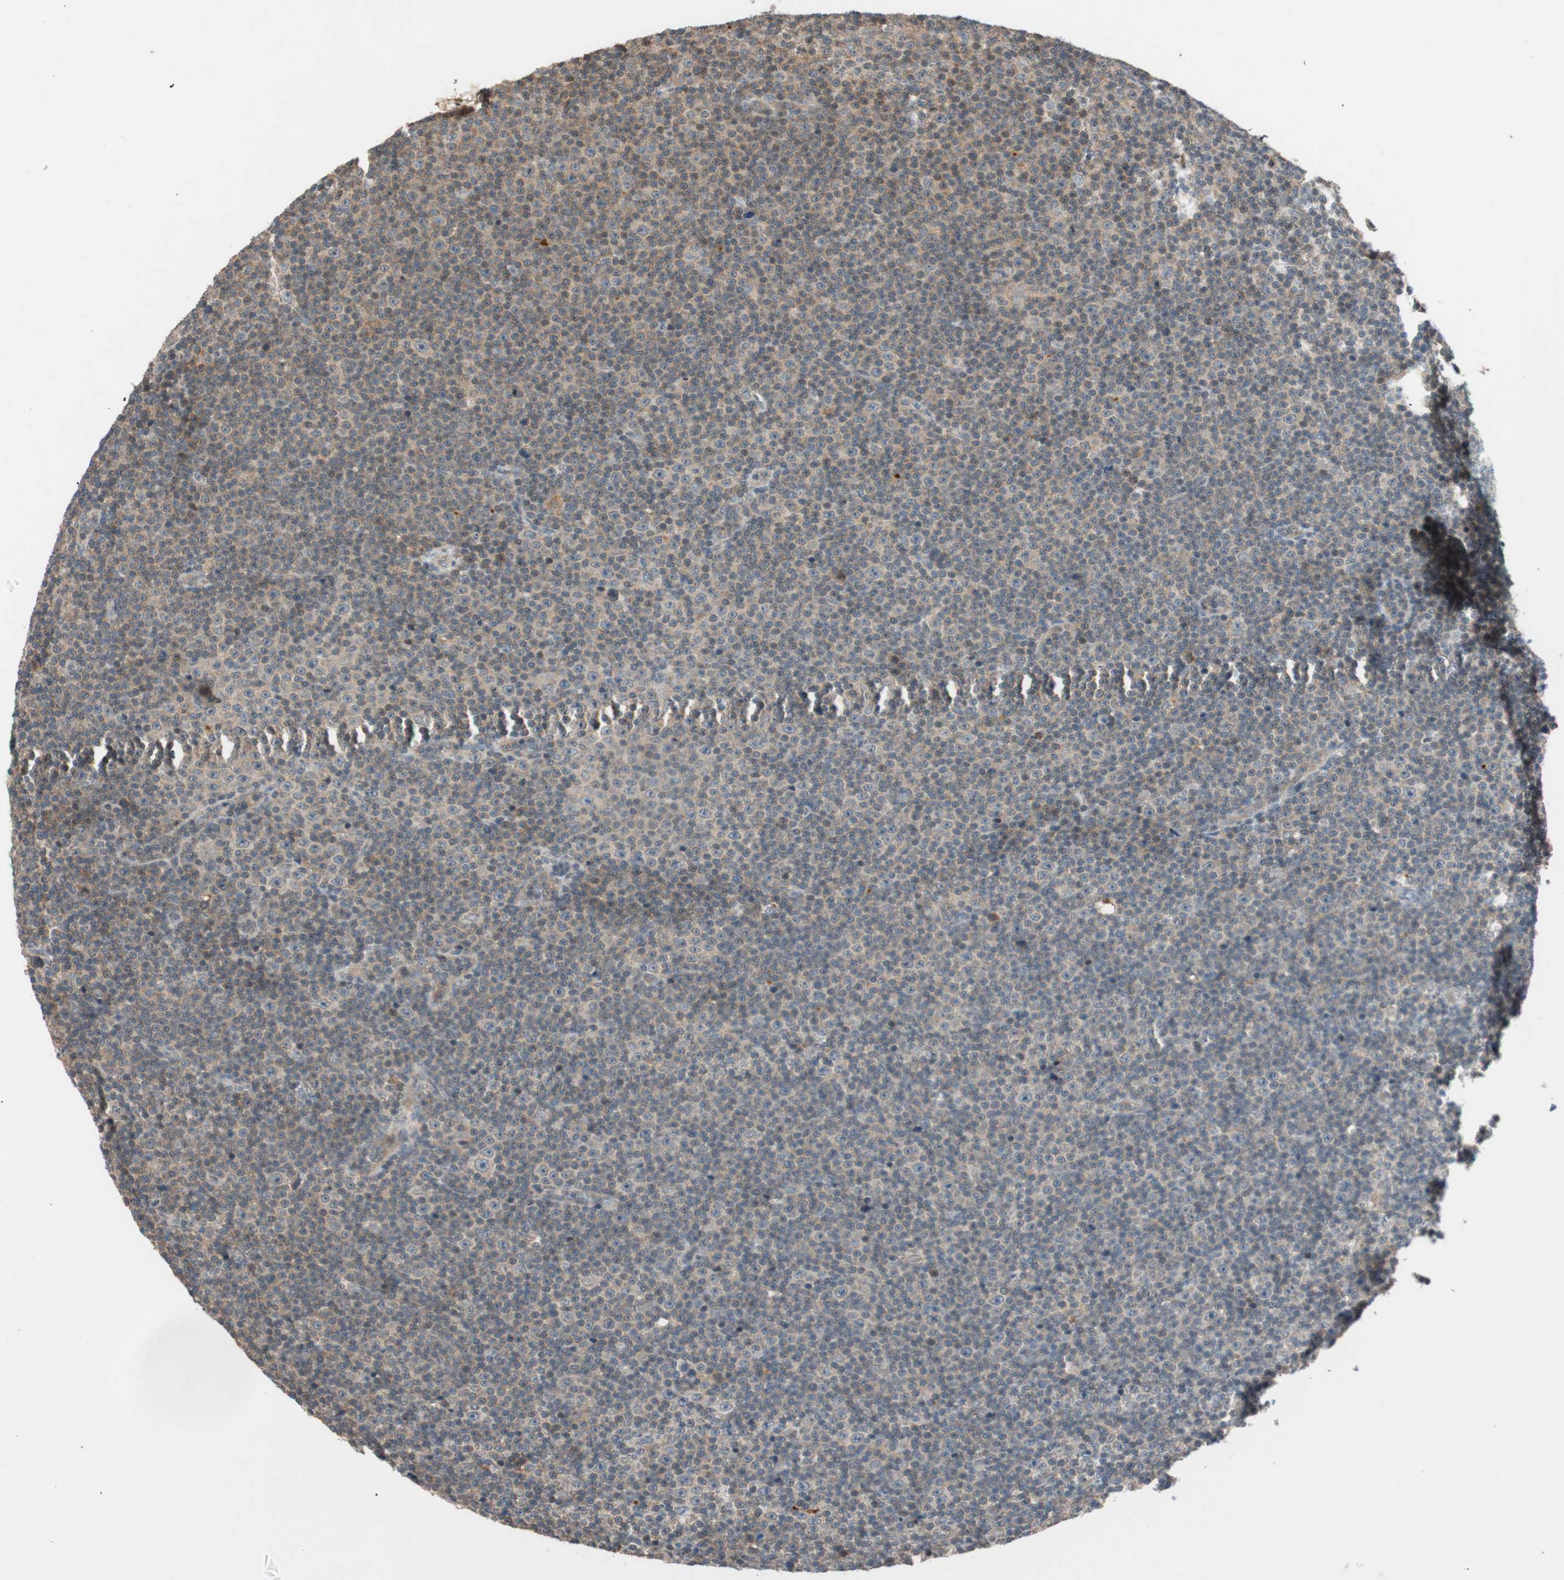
{"staining": {"intensity": "weak", "quantity": ">75%", "location": "cytoplasmic/membranous"}, "tissue": "lymphoma", "cell_type": "Tumor cells", "image_type": "cancer", "snomed": [{"axis": "morphology", "description": "Malignant lymphoma, non-Hodgkin's type, Low grade"}, {"axis": "topography", "description": "Lymph node"}], "caption": "Low-grade malignant lymphoma, non-Hodgkin's type tissue demonstrates weak cytoplasmic/membranous positivity in approximately >75% of tumor cells, visualized by immunohistochemistry.", "gene": "GLB1", "patient": {"sex": "female", "age": 67}}